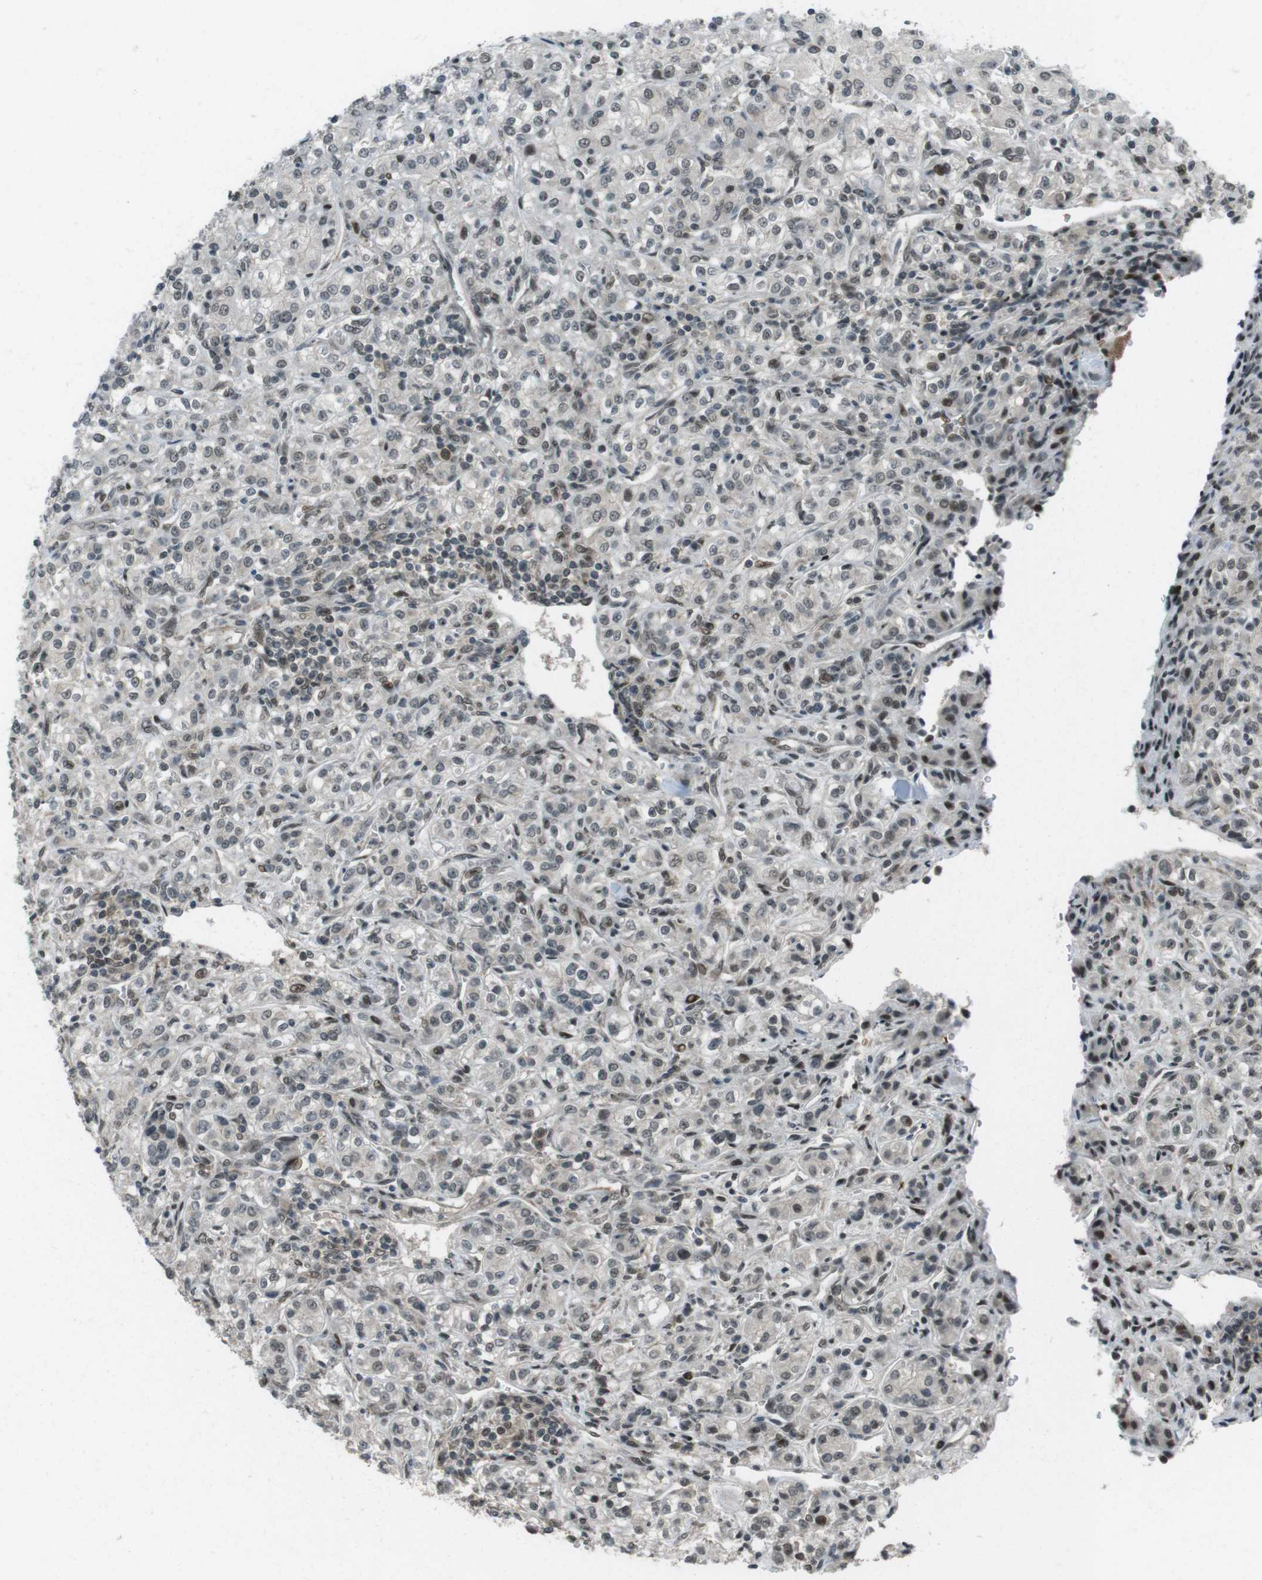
{"staining": {"intensity": "weak", "quantity": "<25%", "location": "nuclear"}, "tissue": "renal cancer", "cell_type": "Tumor cells", "image_type": "cancer", "snomed": [{"axis": "morphology", "description": "Adenocarcinoma, NOS"}, {"axis": "topography", "description": "Kidney"}], "caption": "Immunohistochemistry (IHC) histopathology image of renal adenocarcinoma stained for a protein (brown), which displays no positivity in tumor cells.", "gene": "SLITRK5", "patient": {"sex": "male", "age": 77}}